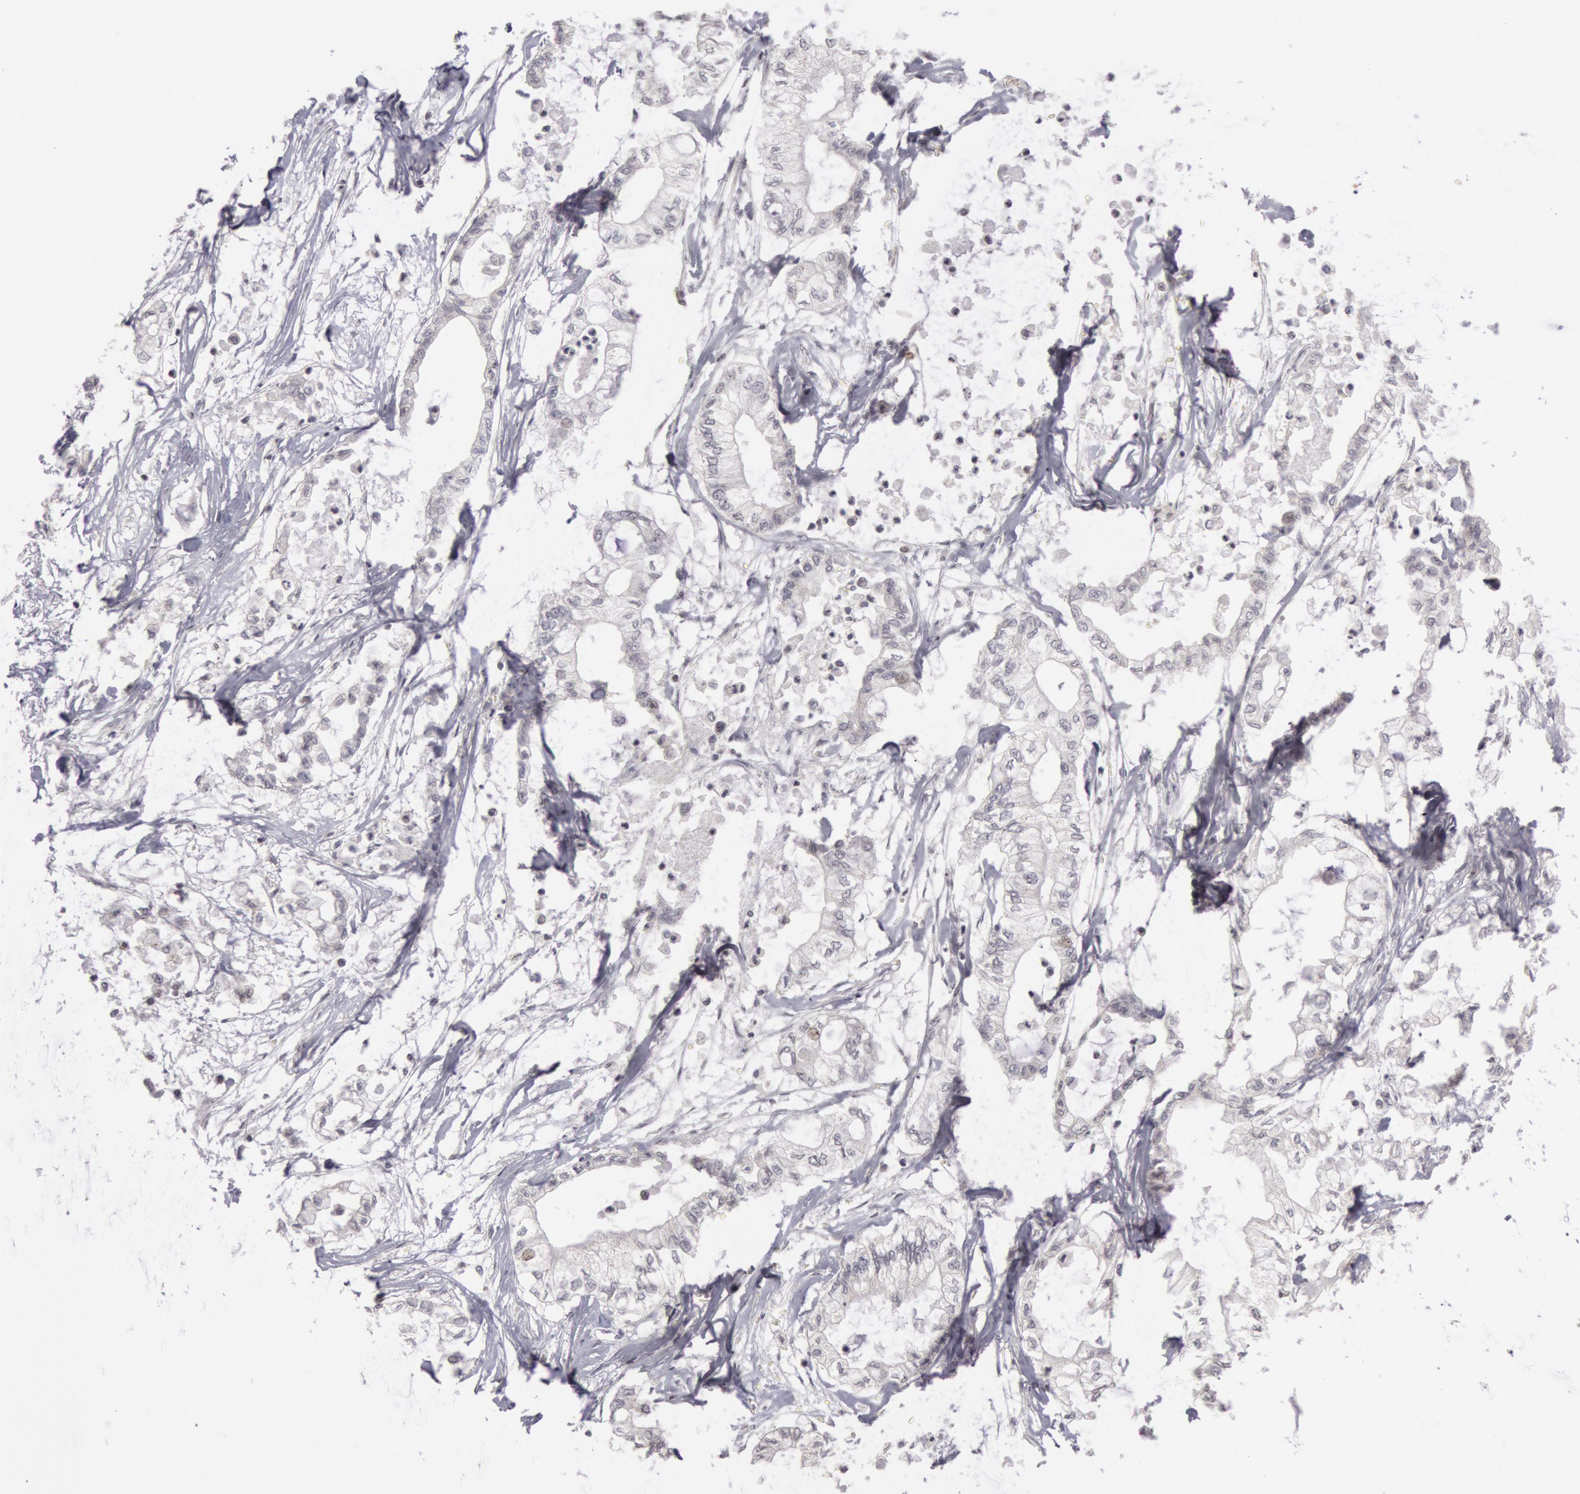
{"staining": {"intensity": "negative", "quantity": "none", "location": "none"}, "tissue": "pancreatic cancer", "cell_type": "Tumor cells", "image_type": "cancer", "snomed": [{"axis": "morphology", "description": "Adenocarcinoma, NOS"}, {"axis": "topography", "description": "Pancreas"}], "caption": "There is no significant positivity in tumor cells of pancreatic adenocarcinoma.", "gene": "RIMBP3C", "patient": {"sex": "male", "age": 79}}